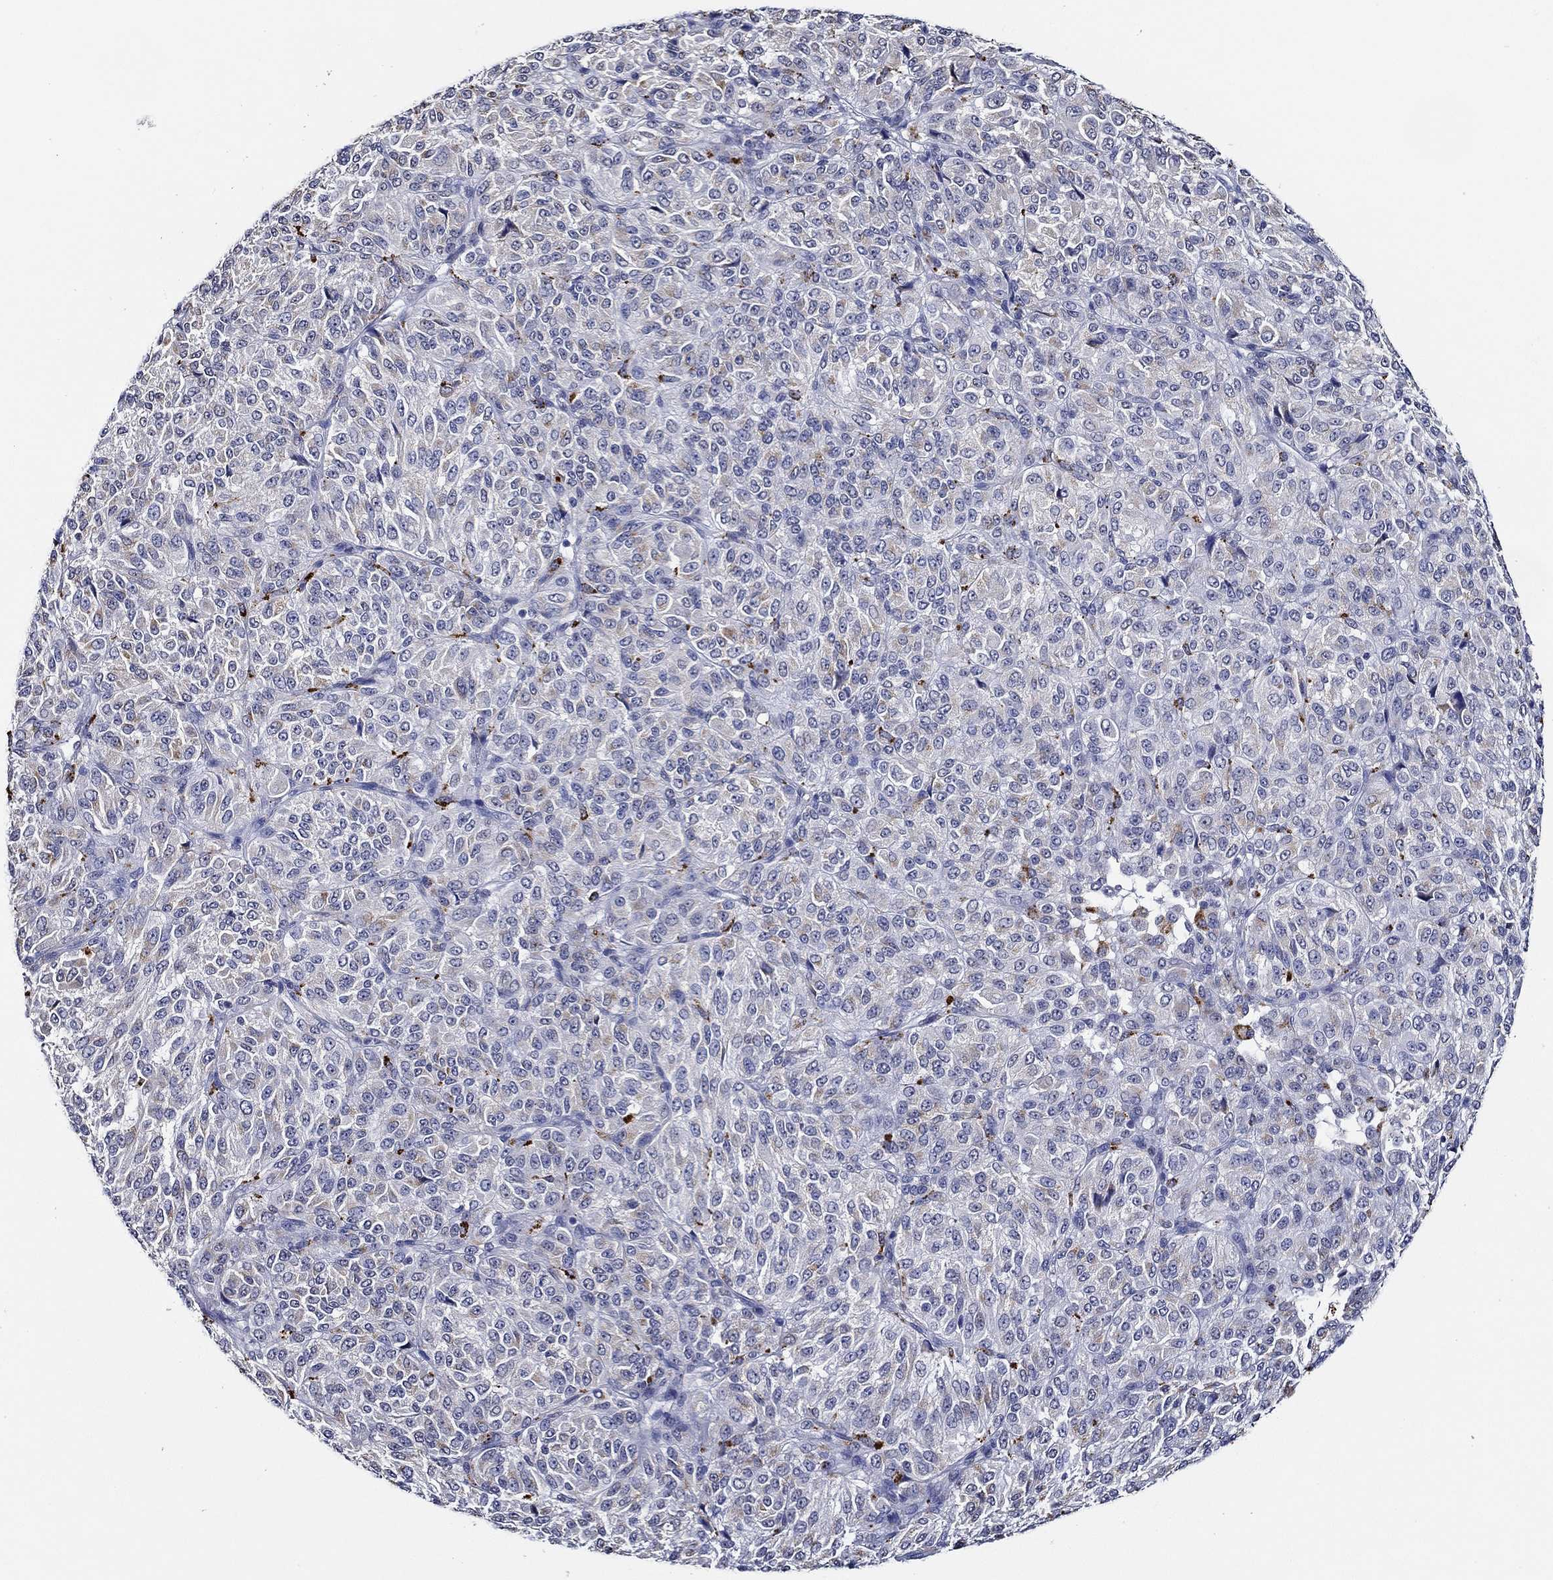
{"staining": {"intensity": "negative", "quantity": "none", "location": "none"}, "tissue": "melanoma", "cell_type": "Tumor cells", "image_type": "cancer", "snomed": [{"axis": "morphology", "description": "Malignant melanoma, Metastatic site"}, {"axis": "topography", "description": "Brain"}], "caption": "Immunohistochemistry image of human melanoma stained for a protein (brown), which shows no positivity in tumor cells. (Immunohistochemistry, brightfield microscopy, high magnification).", "gene": "GATA2", "patient": {"sex": "female", "age": 56}}